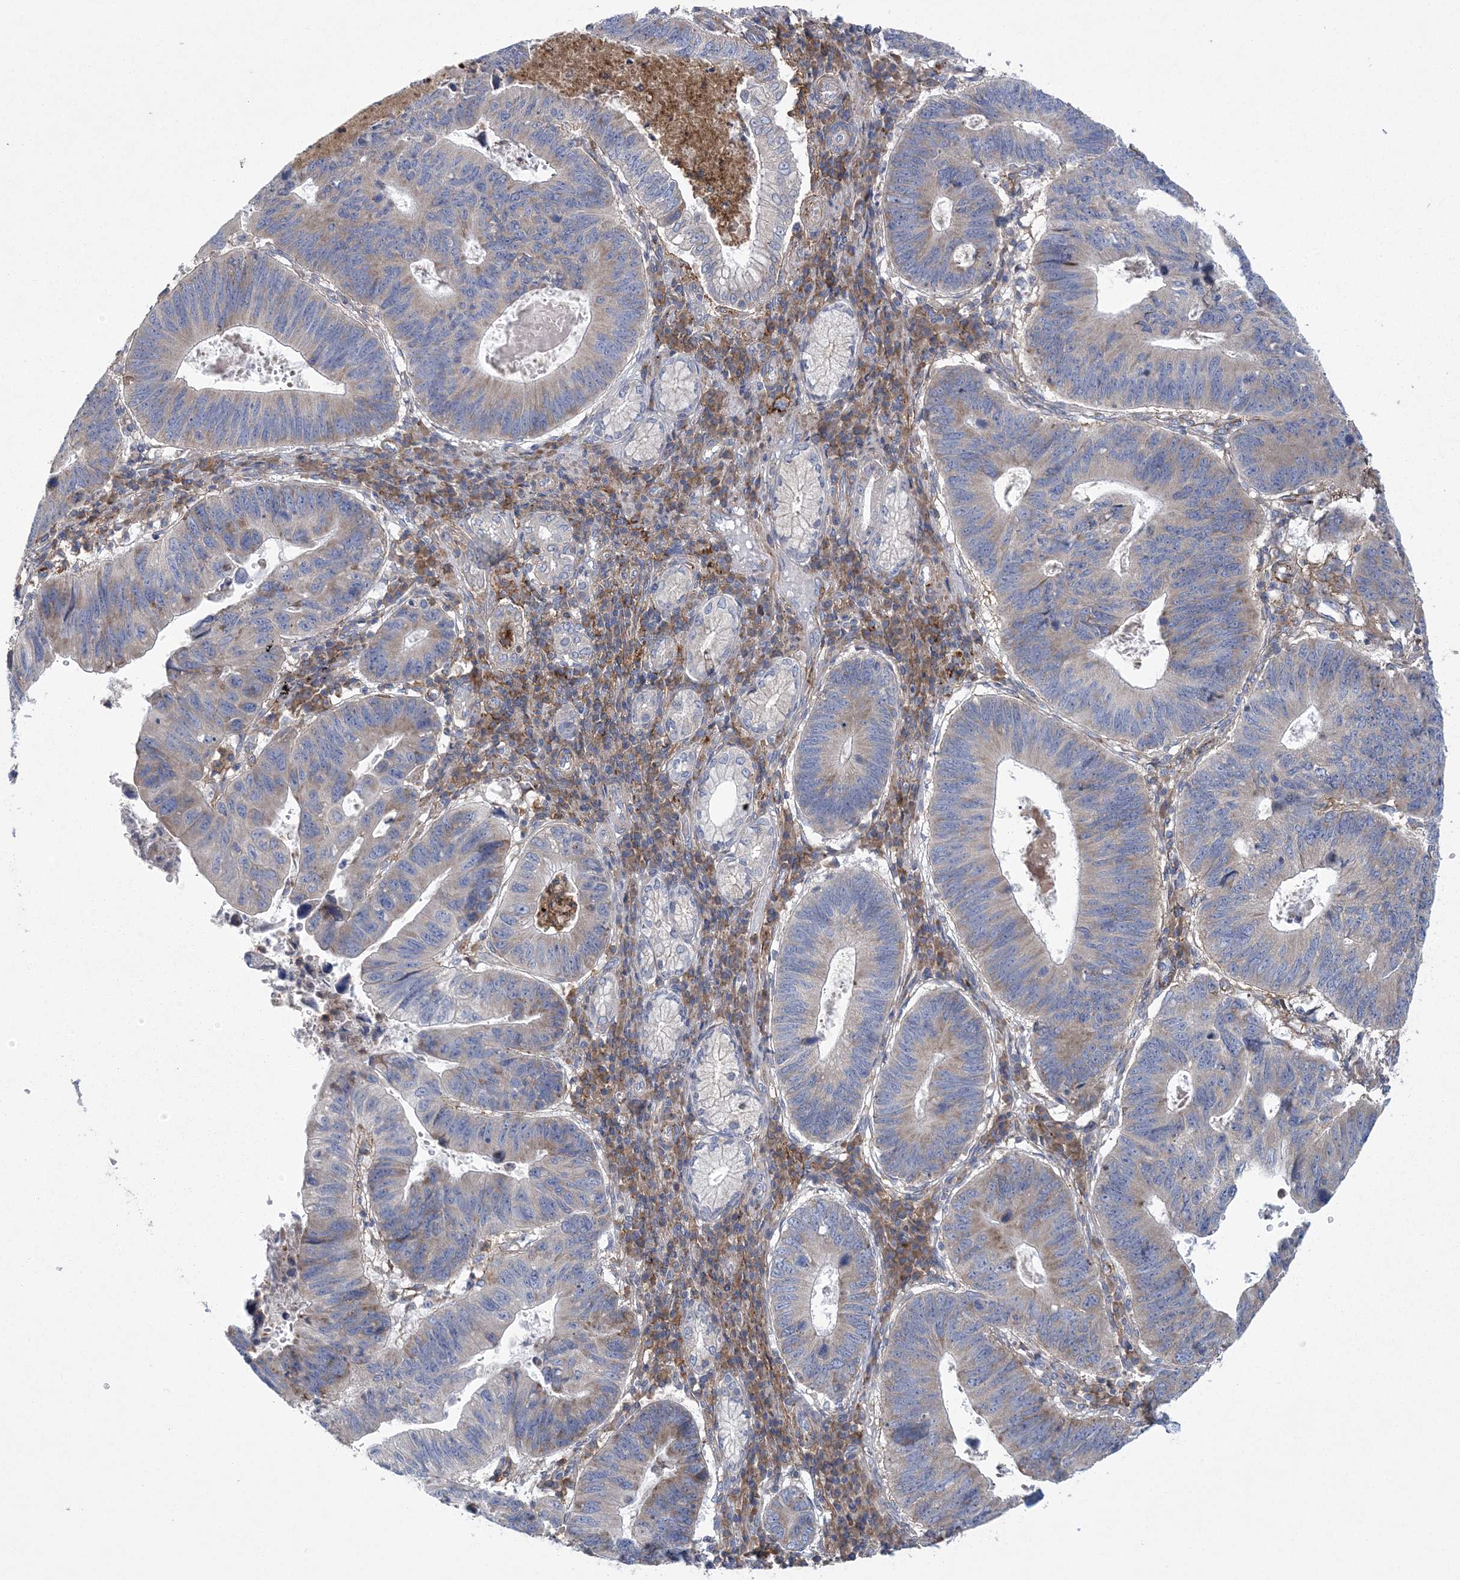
{"staining": {"intensity": "weak", "quantity": "25%-75%", "location": "cytoplasmic/membranous"}, "tissue": "stomach cancer", "cell_type": "Tumor cells", "image_type": "cancer", "snomed": [{"axis": "morphology", "description": "Adenocarcinoma, NOS"}, {"axis": "topography", "description": "Stomach"}], "caption": "Protein expression analysis of human stomach cancer (adenocarcinoma) reveals weak cytoplasmic/membranous staining in about 25%-75% of tumor cells.", "gene": "ARSJ", "patient": {"sex": "male", "age": 59}}